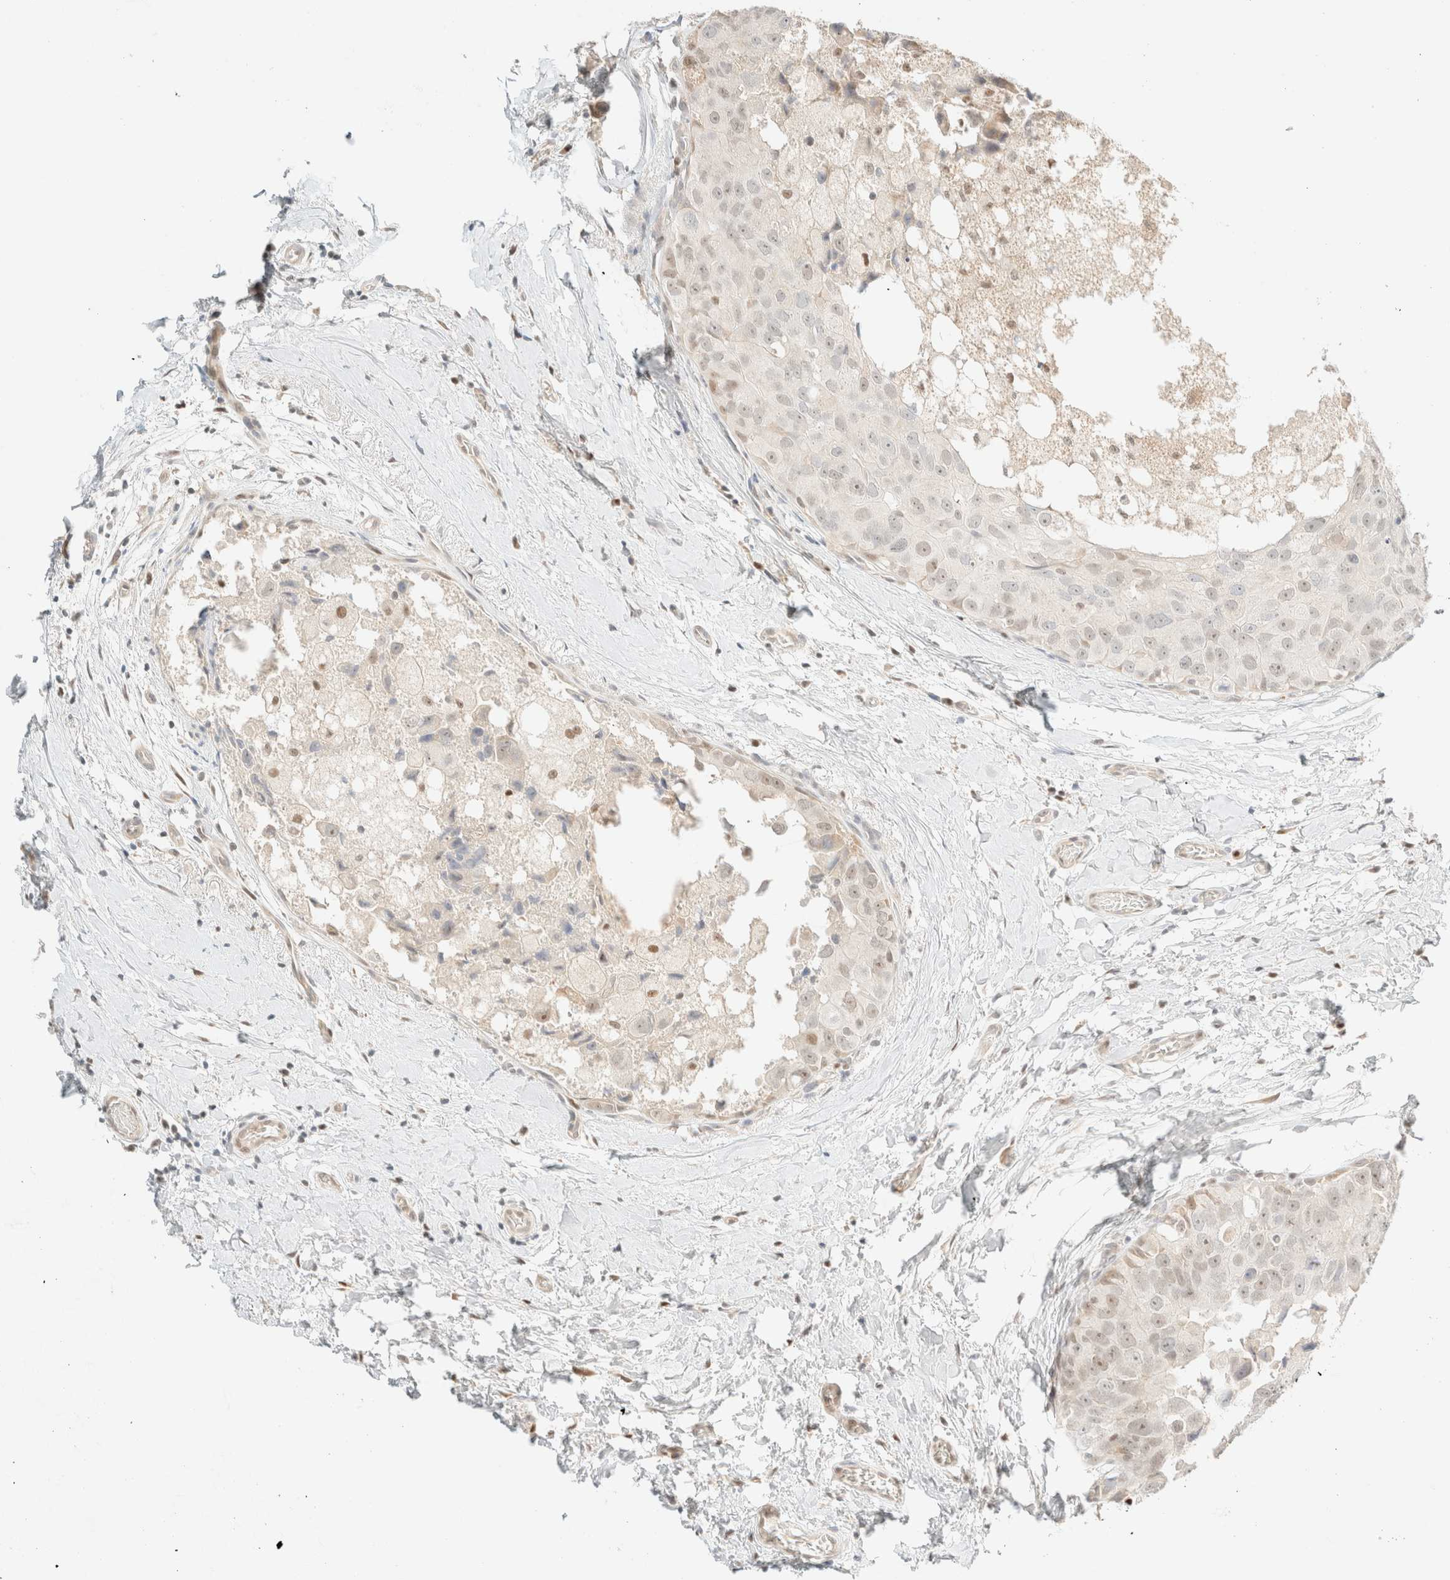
{"staining": {"intensity": "weak", "quantity": "<25%", "location": "nuclear"}, "tissue": "breast cancer", "cell_type": "Tumor cells", "image_type": "cancer", "snomed": [{"axis": "morphology", "description": "Duct carcinoma"}, {"axis": "topography", "description": "Breast"}], "caption": "Immunohistochemistry (IHC) micrograph of neoplastic tissue: breast intraductal carcinoma stained with DAB shows no significant protein positivity in tumor cells.", "gene": "TSR1", "patient": {"sex": "female", "age": 62}}